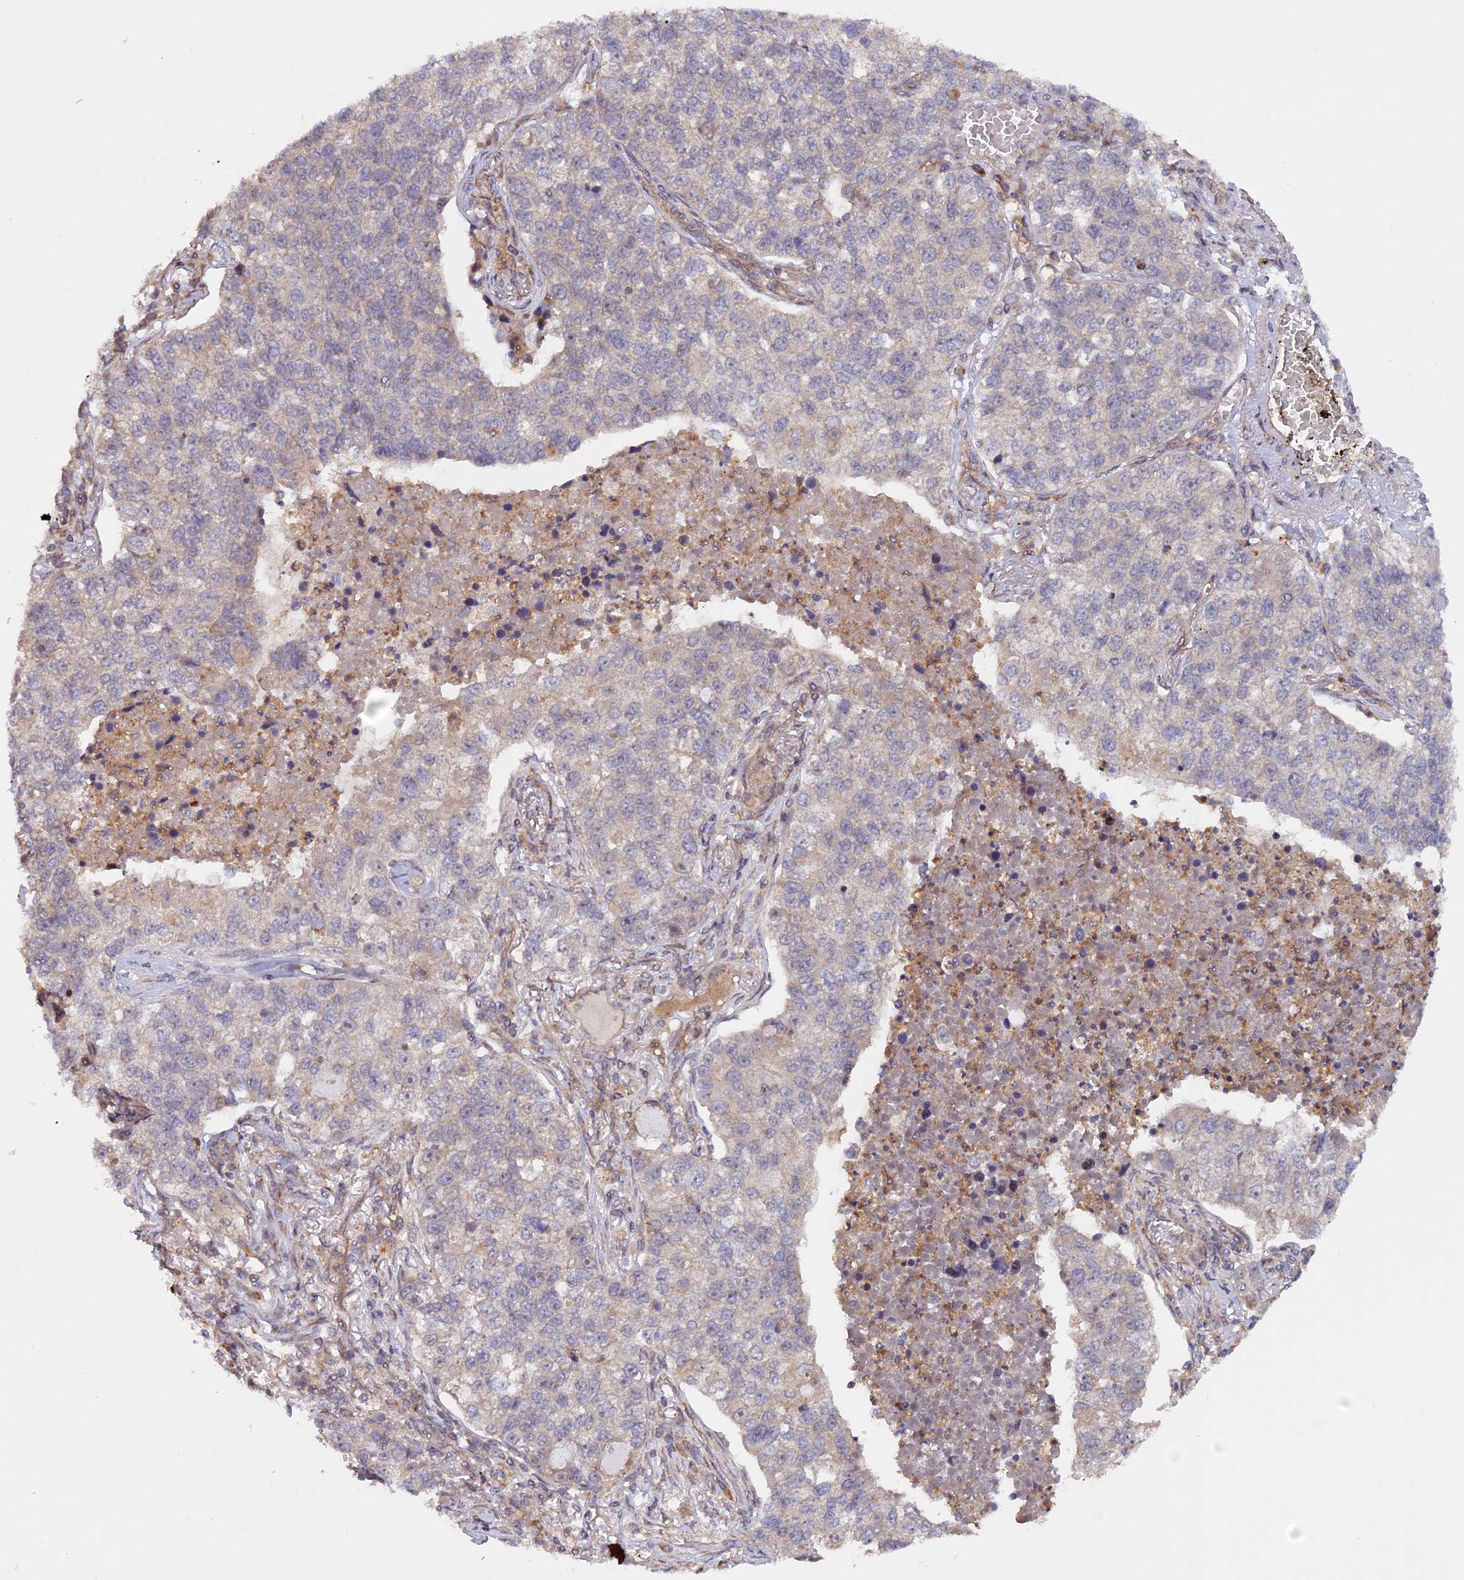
{"staining": {"intensity": "negative", "quantity": "none", "location": "none"}, "tissue": "lung cancer", "cell_type": "Tumor cells", "image_type": "cancer", "snomed": [{"axis": "morphology", "description": "Adenocarcinoma, NOS"}, {"axis": "topography", "description": "Lung"}], "caption": "Immunohistochemistry photomicrograph of neoplastic tissue: human lung adenocarcinoma stained with DAB demonstrates no significant protein expression in tumor cells.", "gene": "FERMT1", "patient": {"sex": "male", "age": 49}}